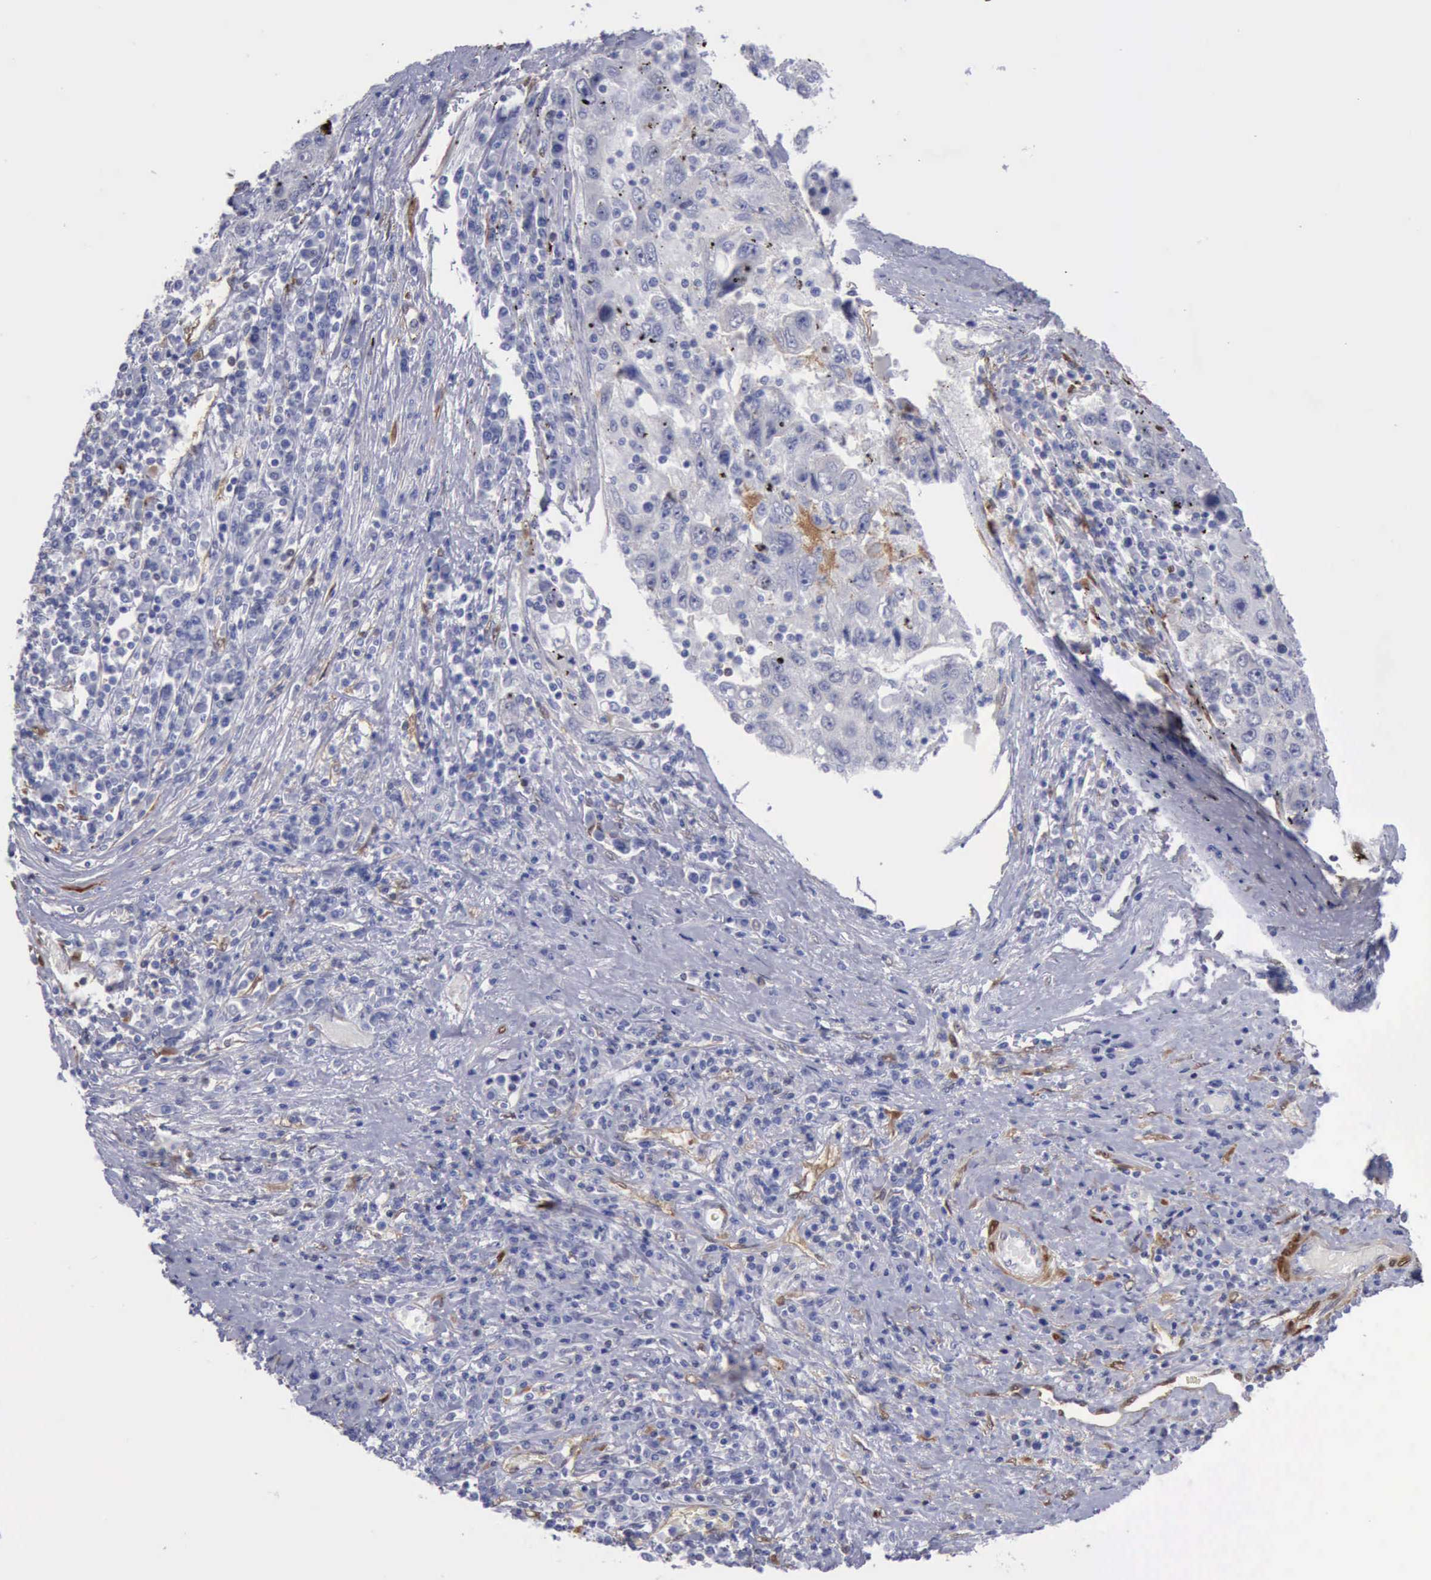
{"staining": {"intensity": "negative", "quantity": "none", "location": "none"}, "tissue": "liver cancer", "cell_type": "Tumor cells", "image_type": "cancer", "snomed": [{"axis": "morphology", "description": "Carcinoma, Hepatocellular, NOS"}, {"axis": "topography", "description": "Liver"}], "caption": "The photomicrograph demonstrates no significant staining in tumor cells of hepatocellular carcinoma (liver).", "gene": "FHL1", "patient": {"sex": "male", "age": 49}}